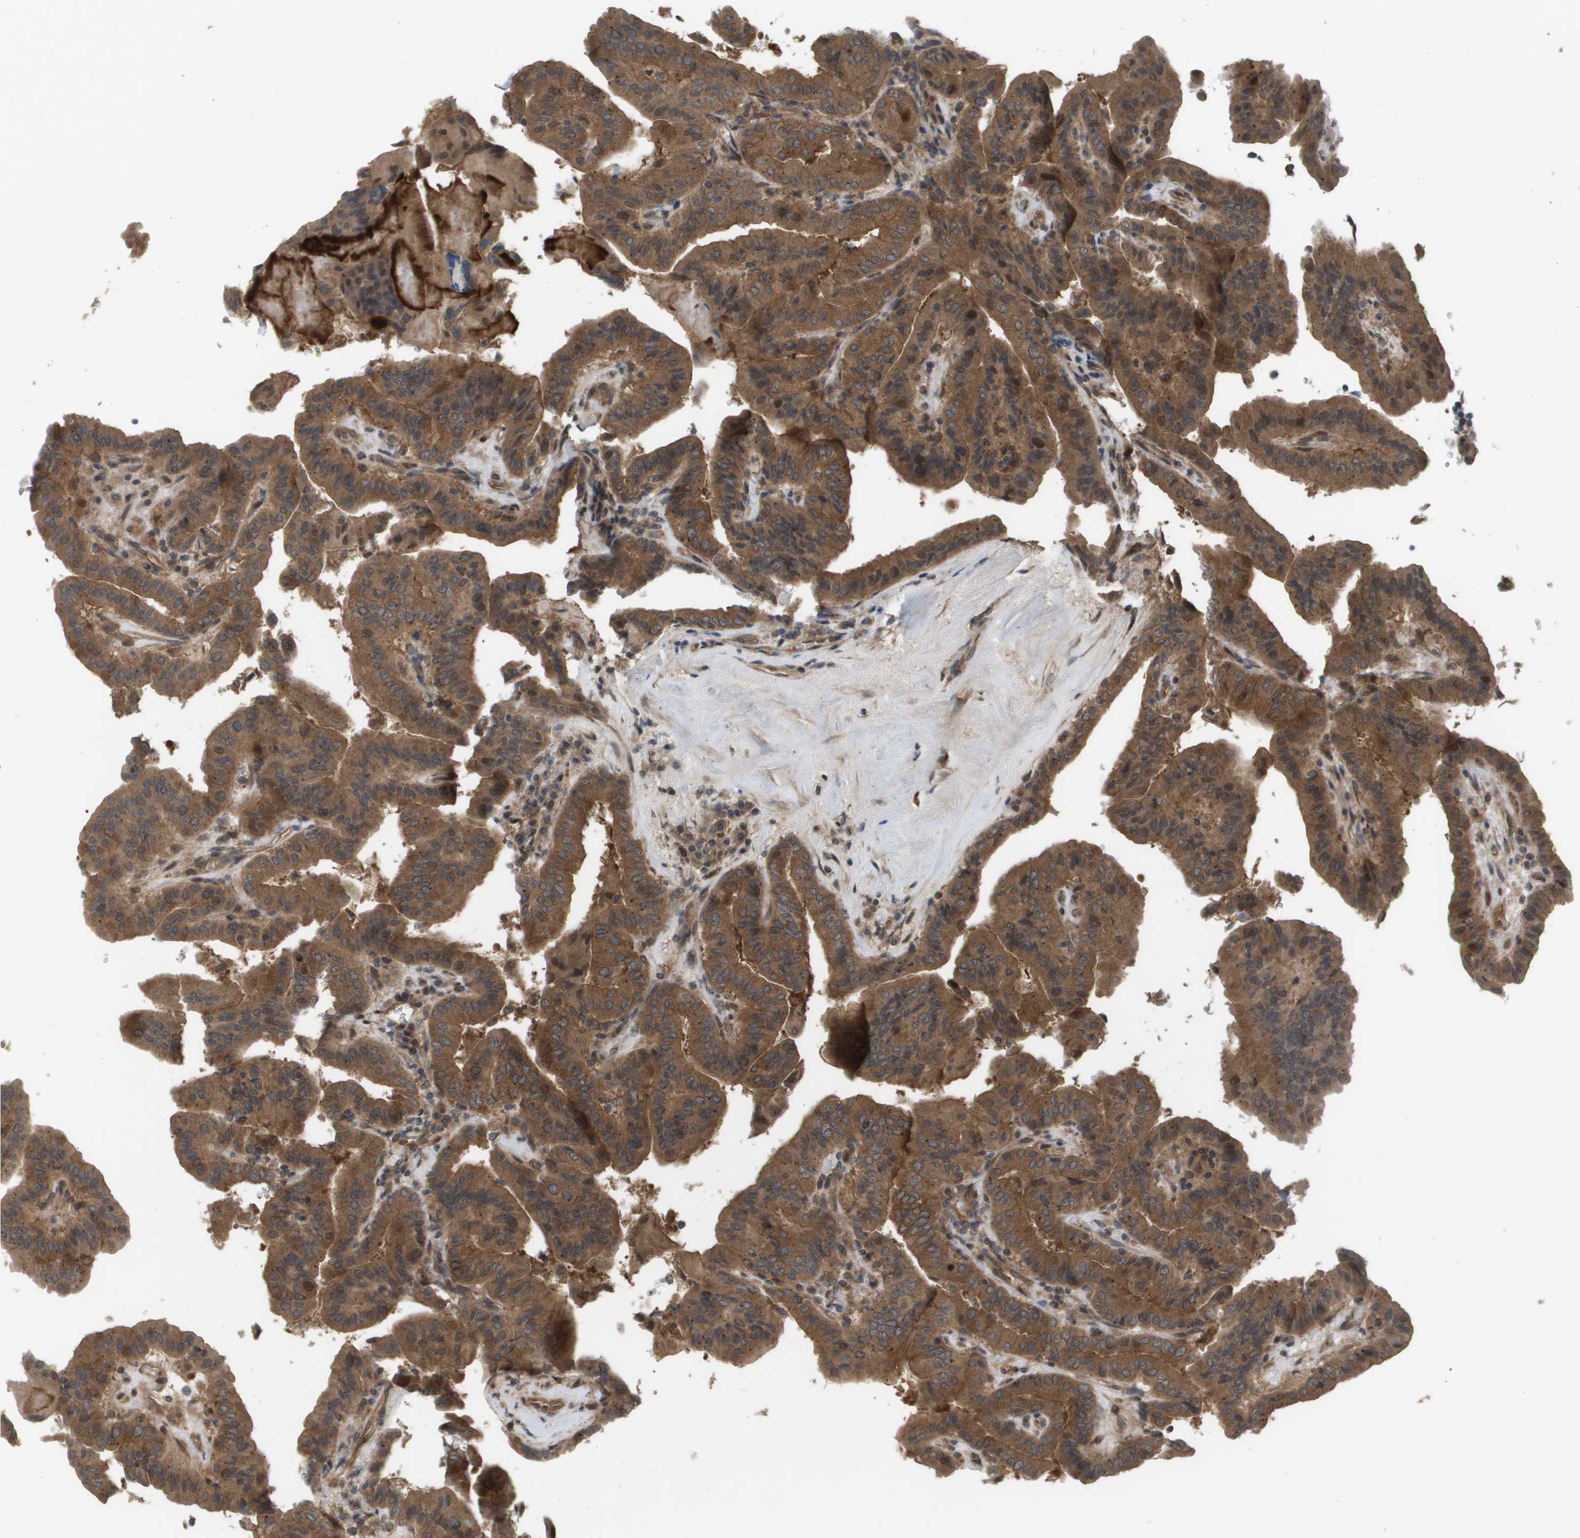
{"staining": {"intensity": "moderate", "quantity": ">75%", "location": "cytoplasmic/membranous,nuclear"}, "tissue": "thyroid cancer", "cell_type": "Tumor cells", "image_type": "cancer", "snomed": [{"axis": "morphology", "description": "Papillary adenocarcinoma, NOS"}, {"axis": "topography", "description": "Thyroid gland"}], "caption": "Moderate cytoplasmic/membranous and nuclear positivity for a protein is identified in approximately >75% of tumor cells of thyroid cancer (papillary adenocarcinoma) using immunohistochemistry.", "gene": "CTPS2", "patient": {"sex": "male", "age": 33}}